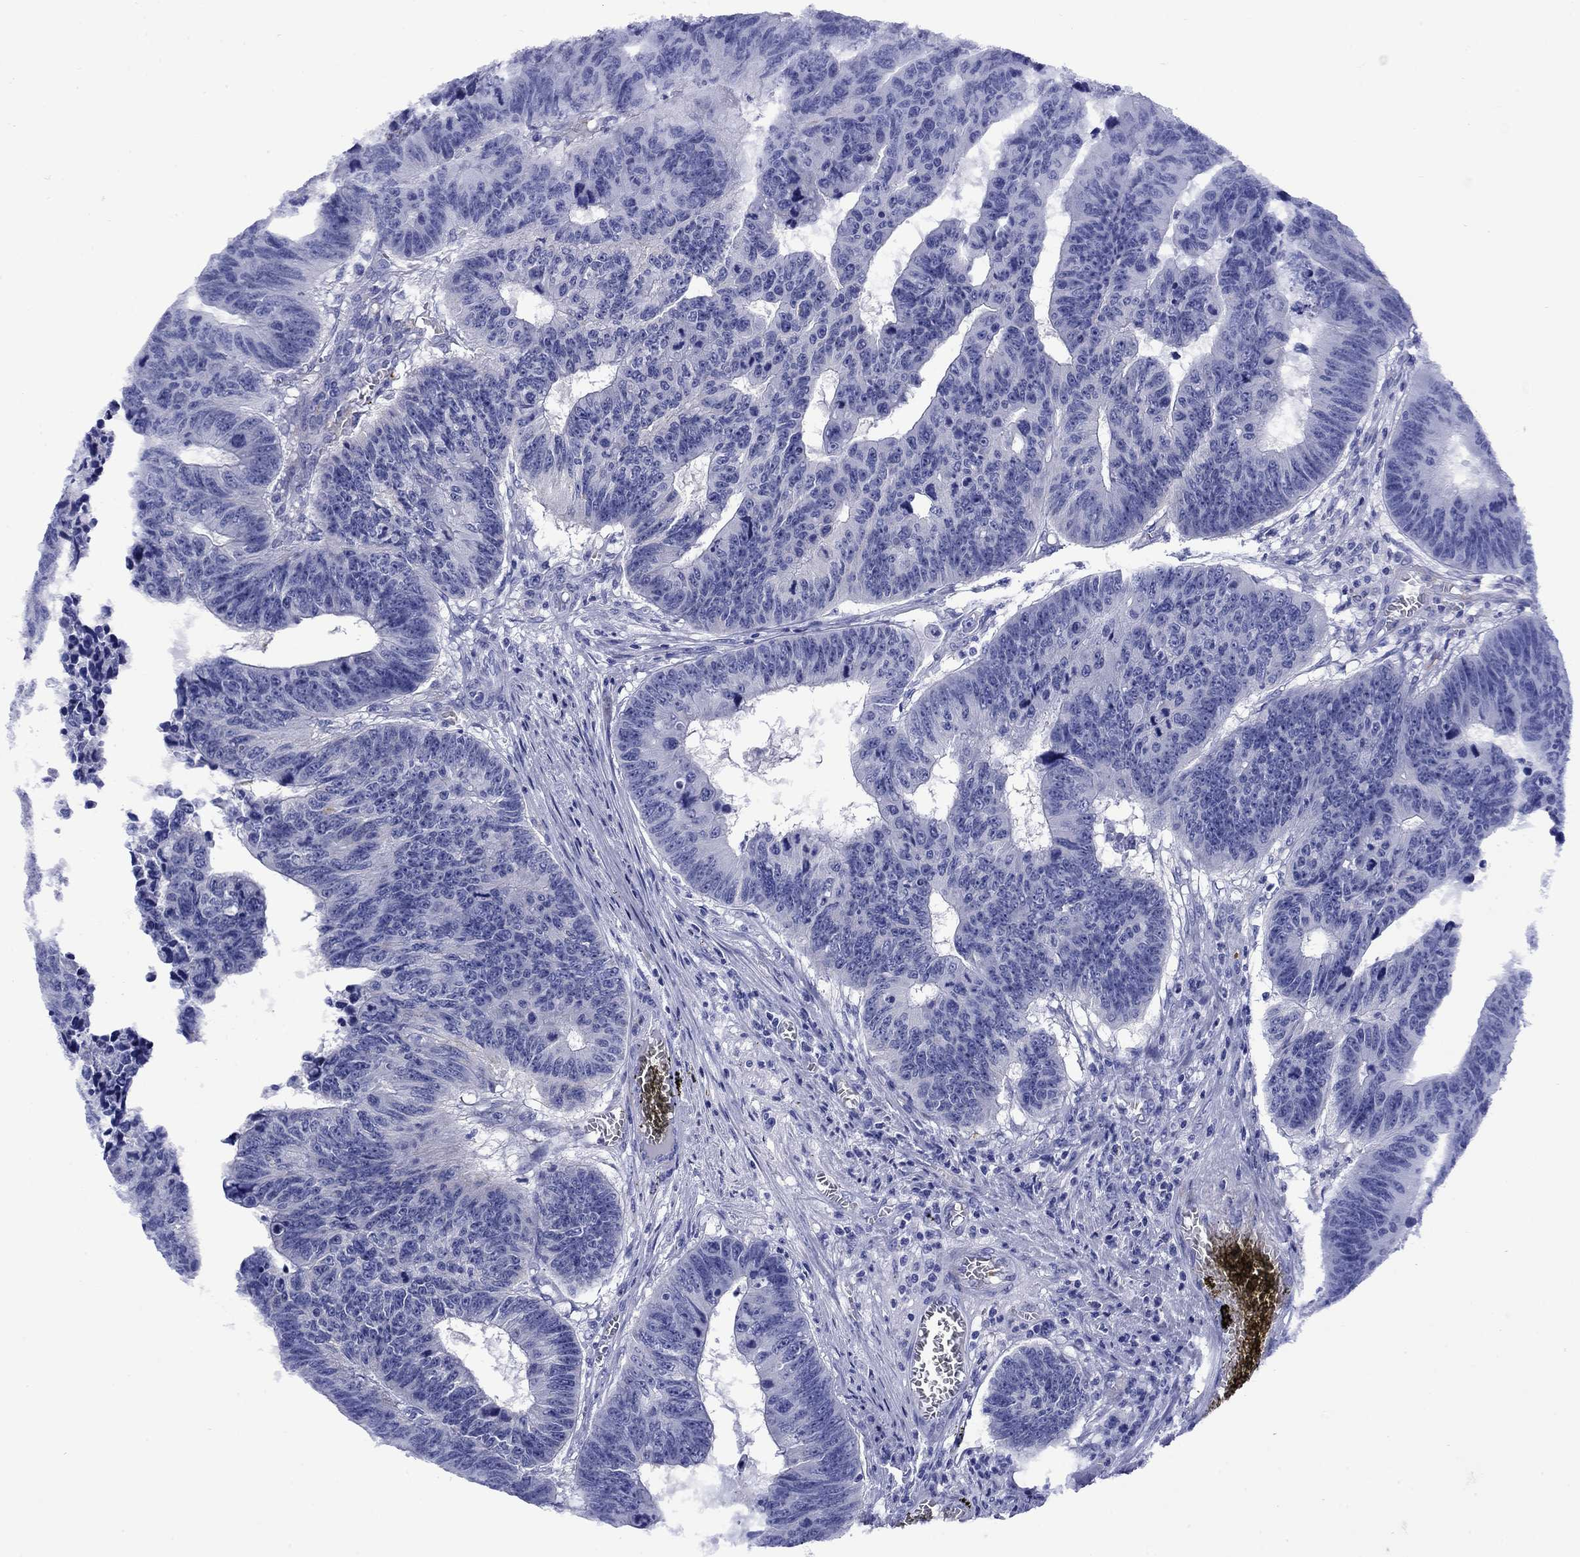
{"staining": {"intensity": "negative", "quantity": "none", "location": "none"}, "tissue": "colorectal cancer", "cell_type": "Tumor cells", "image_type": "cancer", "snomed": [{"axis": "morphology", "description": "Adenocarcinoma, NOS"}, {"axis": "topography", "description": "Appendix"}, {"axis": "topography", "description": "Colon"}, {"axis": "topography", "description": "Cecum"}, {"axis": "topography", "description": "Colon asc"}], "caption": "IHC image of neoplastic tissue: colorectal cancer stained with DAB (3,3'-diaminobenzidine) displays no significant protein expression in tumor cells. (DAB (3,3'-diaminobenzidine) immunohistochemistry (IHC) visualized using brightfield microscopy, high magnification).", "gene": "ROM1", "patient": {"sex": "female", "age": 85}}